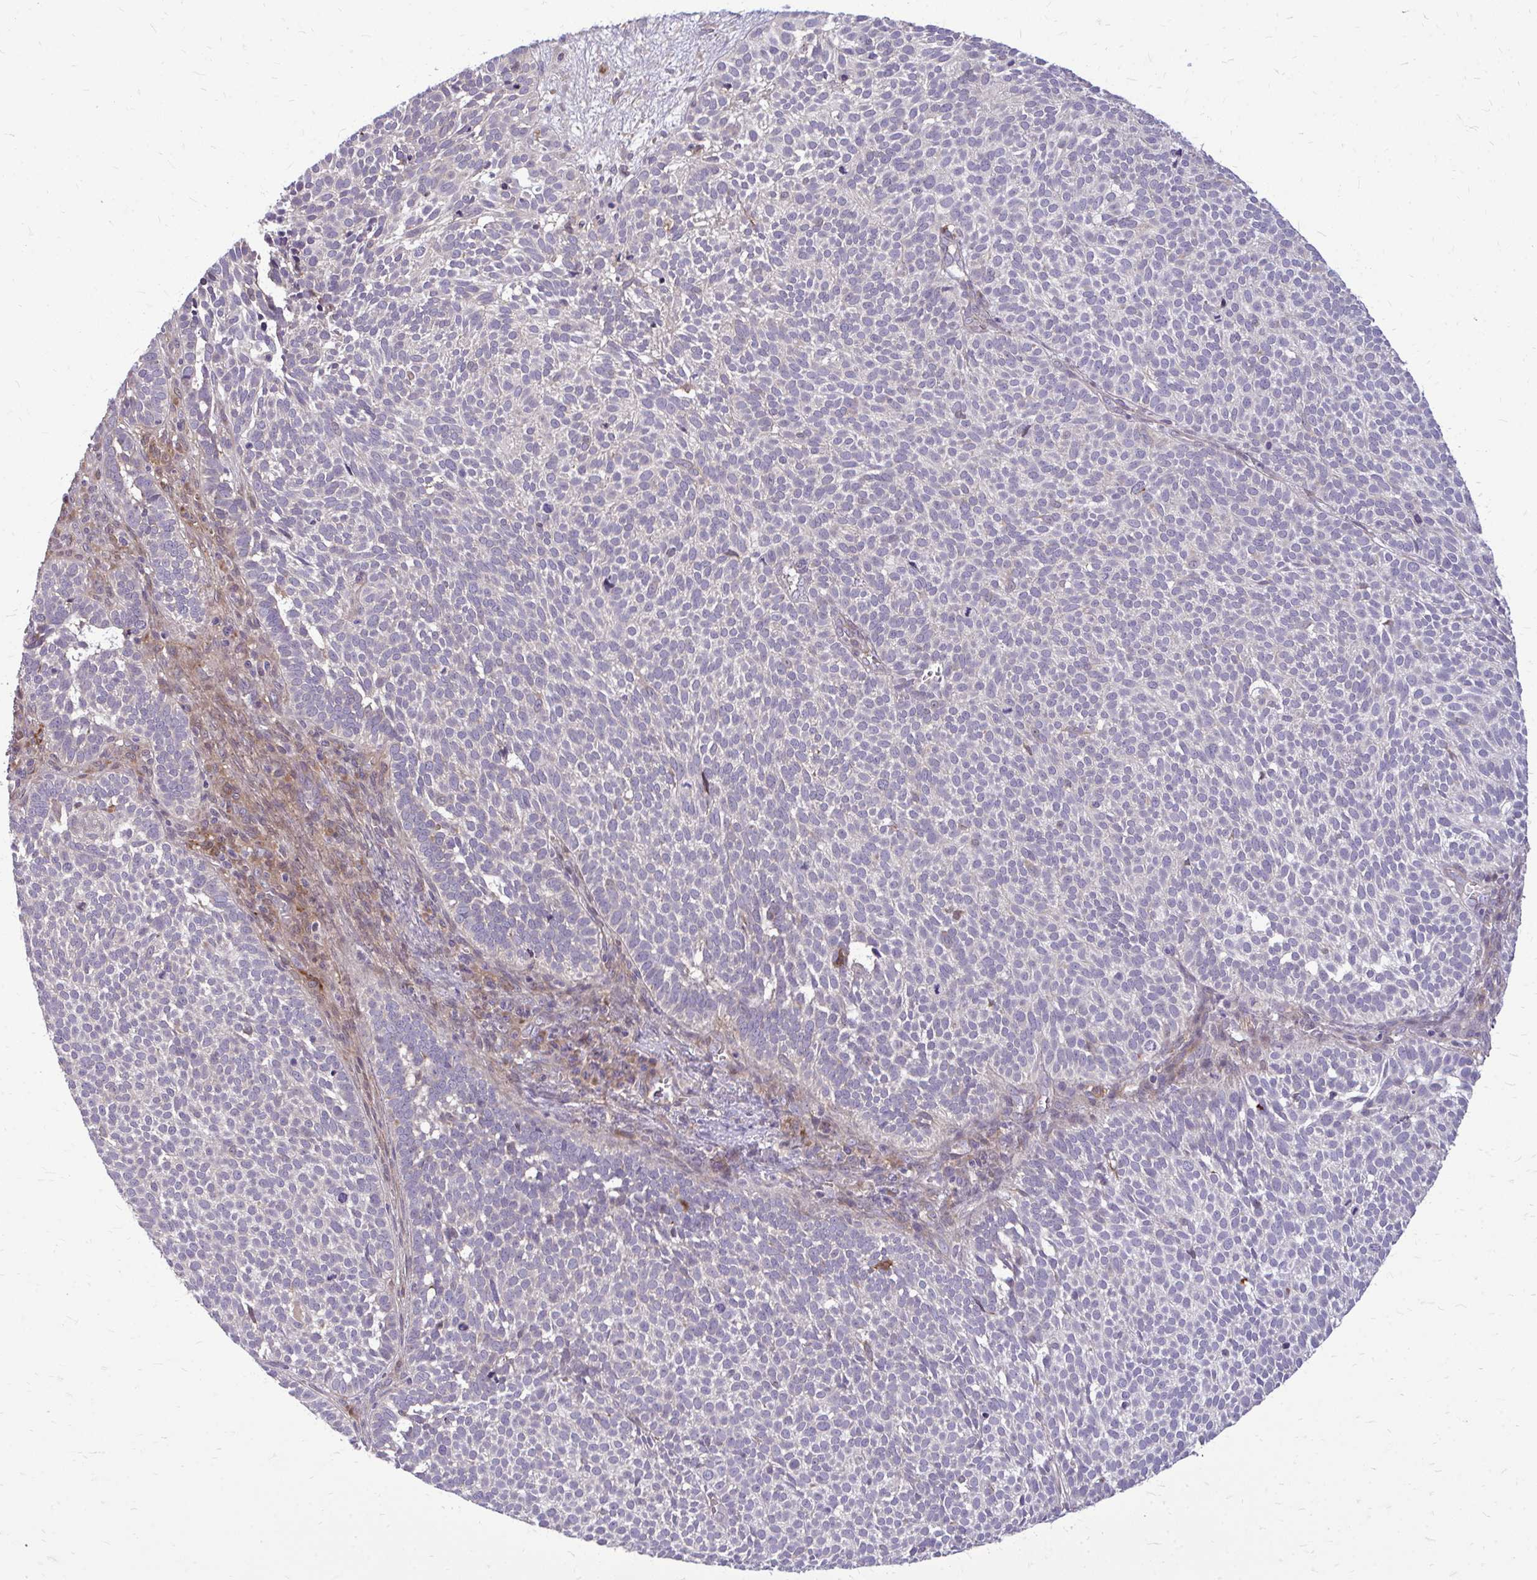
{"staining": {"intensity": "negative", "quantity": "none", "location": "none"}, "tissue": "skin cancer", "cell_type": "Tumor cells", "image_type": "cancer", "snomed": [{"axis": "morphology", "description": "Basal cell carcinoma"}, {"axis": "topography", "description": "Skin"}], "caption": "The image shows no staining of tumor cells in skin cancer (basal cell carcinoma).", "gene": "OXNAD1", "patient": {"sex": "male", "age": 63}}